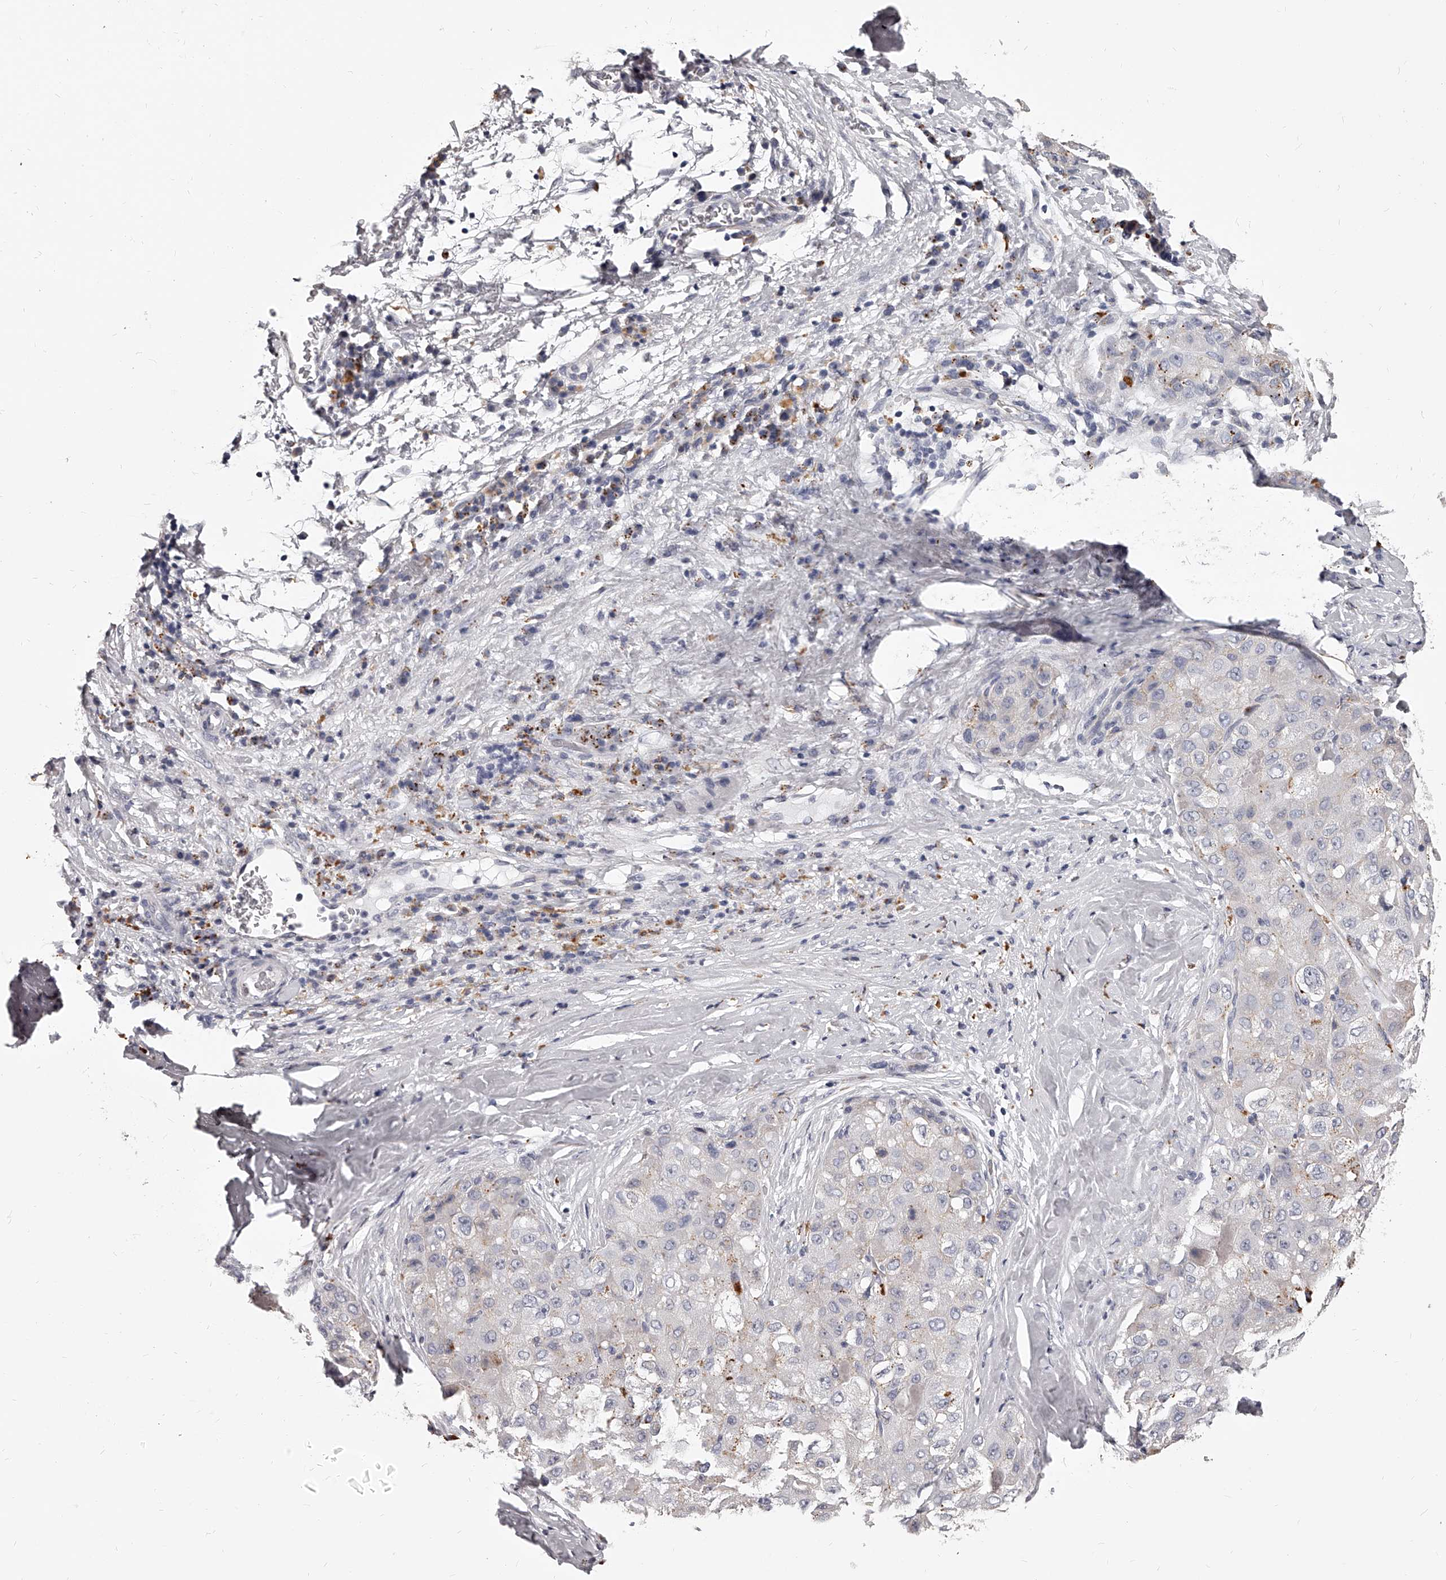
{"staining": {"intensity": "negative", "quantity": "none", "location": "none"}, "tissue": "liver cancer", "cell_type": "Tumor cells", "image_type": "cancer", "snomed": [{"axis": "morphology", "description": "Carcinoma, Hepatocellular, NOS"}, {"axis": "topography", "description": "Liver"}], "caption": "Liver cancer (hepatocellular carcinoma) was stained to show a protein in brown. There is no significant positivity in tumor cells.", "gene": "DMRT1", "patient": {"sex": "male", "age": 80}}